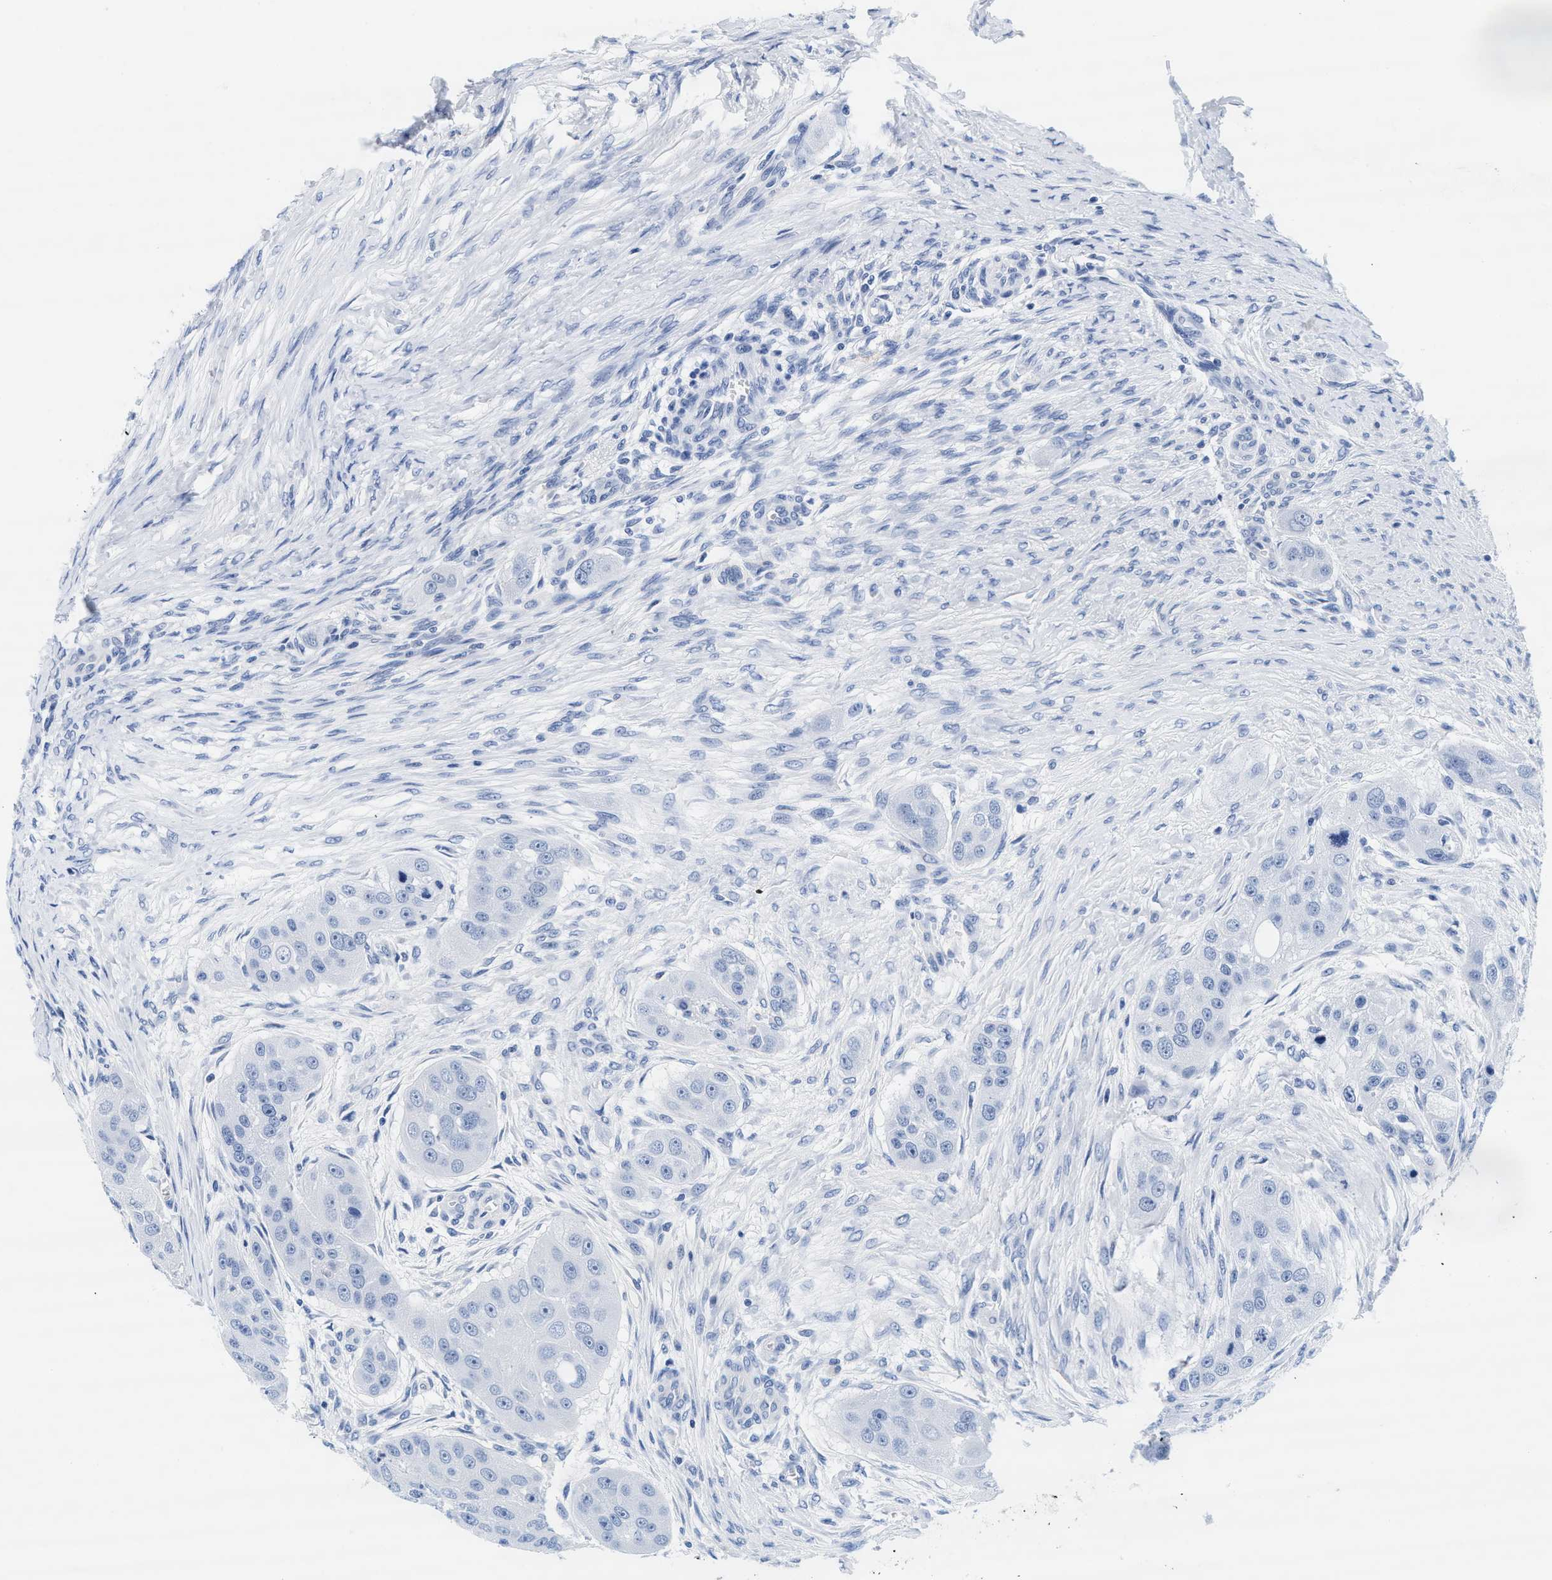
{"staining": {"intensity": "negative", "quantity": "none", "location": "none"}, "tissue": "head and neck cancer", "cell_type": "Tumor cells", "image_type": "cancer", "snomed": [{"axis": "morphology", "description": "Normal tissue, NOS"}, {"axis": "morphology", "description": "Squamous cell carcinoma, NOS"}, {"axis": "topography", "description": "Skeletal muscle"}, {"axis": "topography", "description": "Head-Neck"}], "caption": "This is a image of immunohistochemistry staining of head and neck squamous cell carcinoma, which shows no positivity in tumor cells.", "gene": "TTC3", "patient": {"sex": "male", "age": 51}}